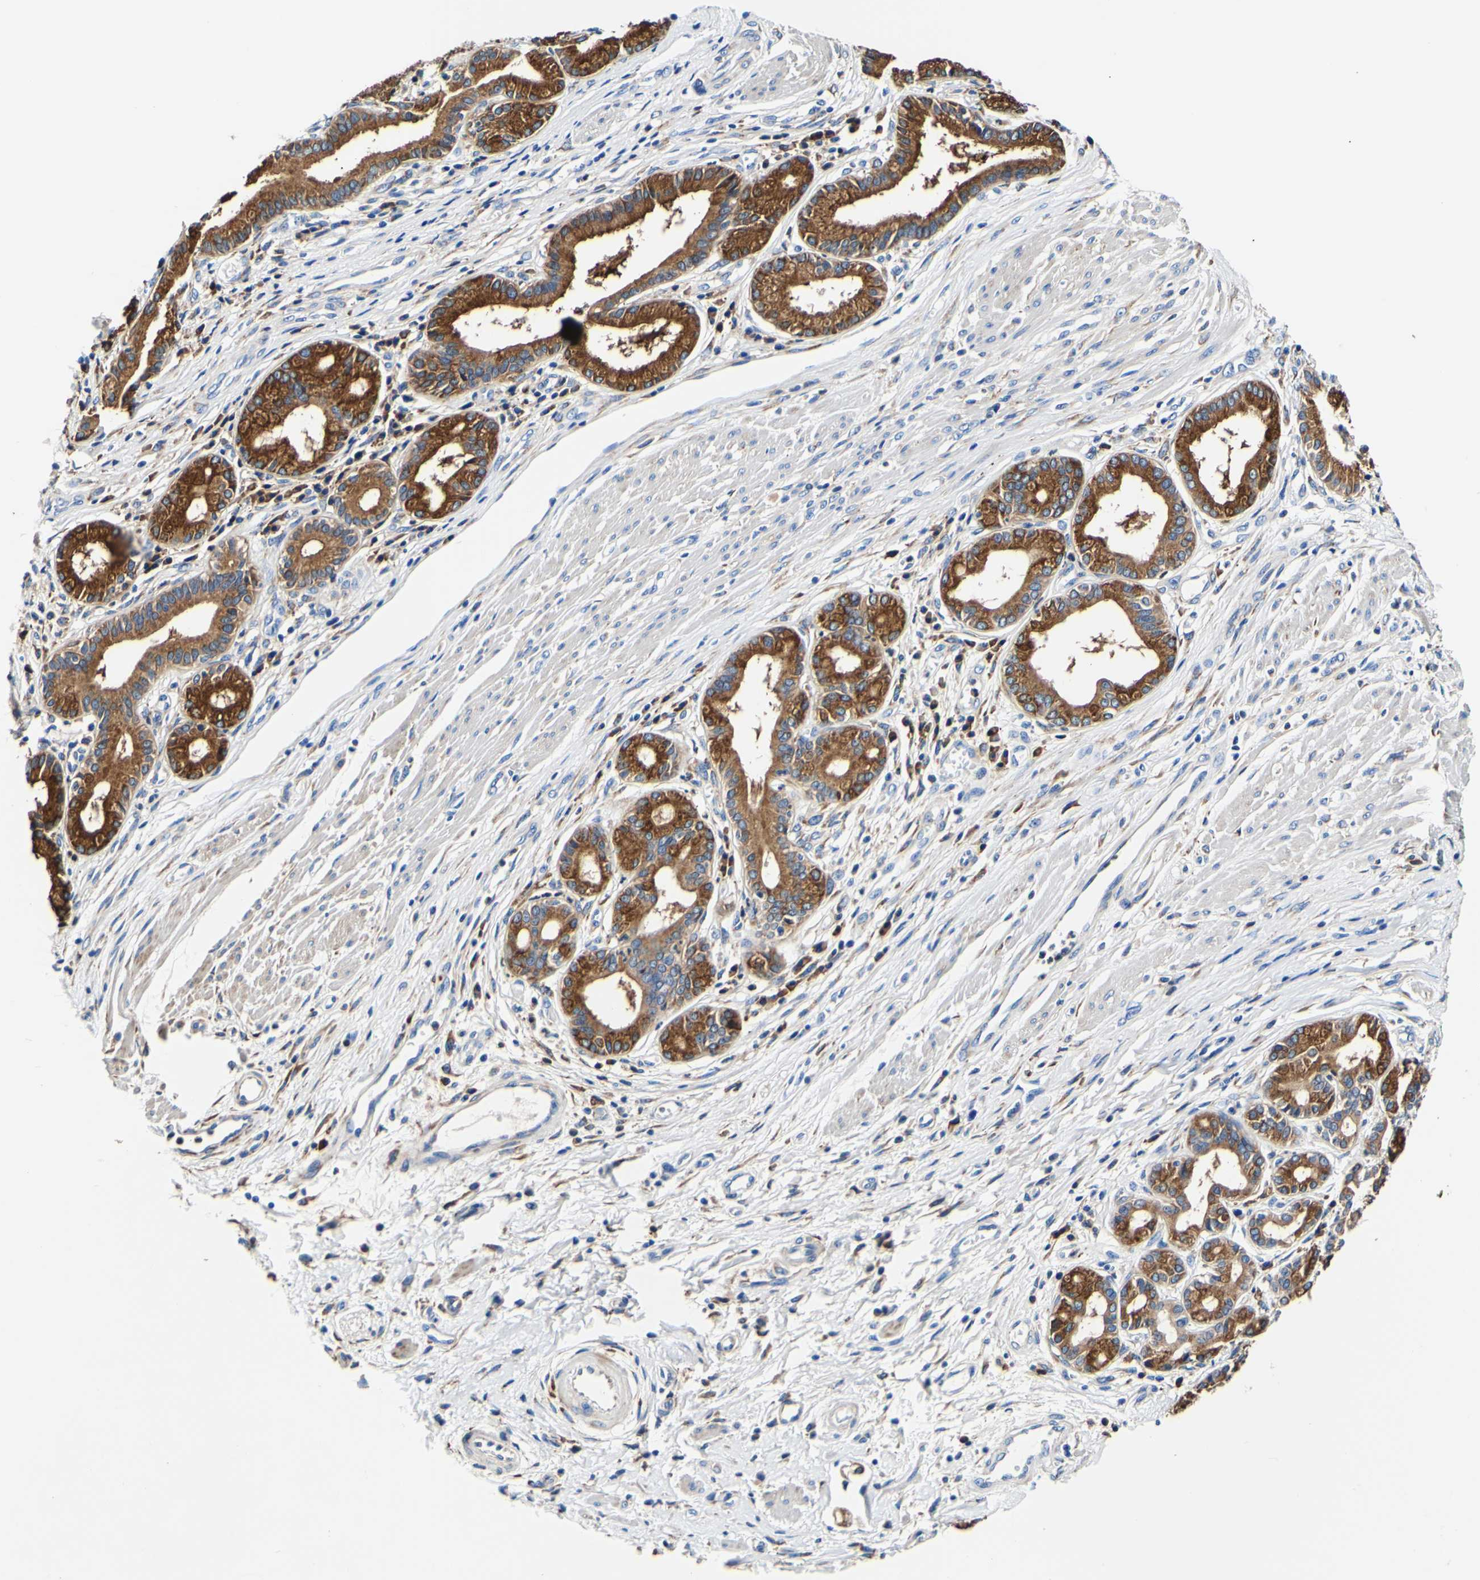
{"staining": {"intensity": "moderate", "quantity": ">75%", "location": "cytoplasmic/membranous"}, "tissue": "pancreatic cancer", "cell_type": "Tumor cells", "image_type": "cancer", "snomed": [{"axis": "morphology", "description": "Adenocarcinoma, NOS"}, {"axis": "topography", "description": "Pancreas"}], "caption": "Immunohistochemical staining of human pancreatic adenocarcinoma reveals medium levels of moderate cytoplasmic/membranous positivity in about >75% of tumor cells.", "gene": "P4HB", "patient": {"sex": "female", "age": 75}}